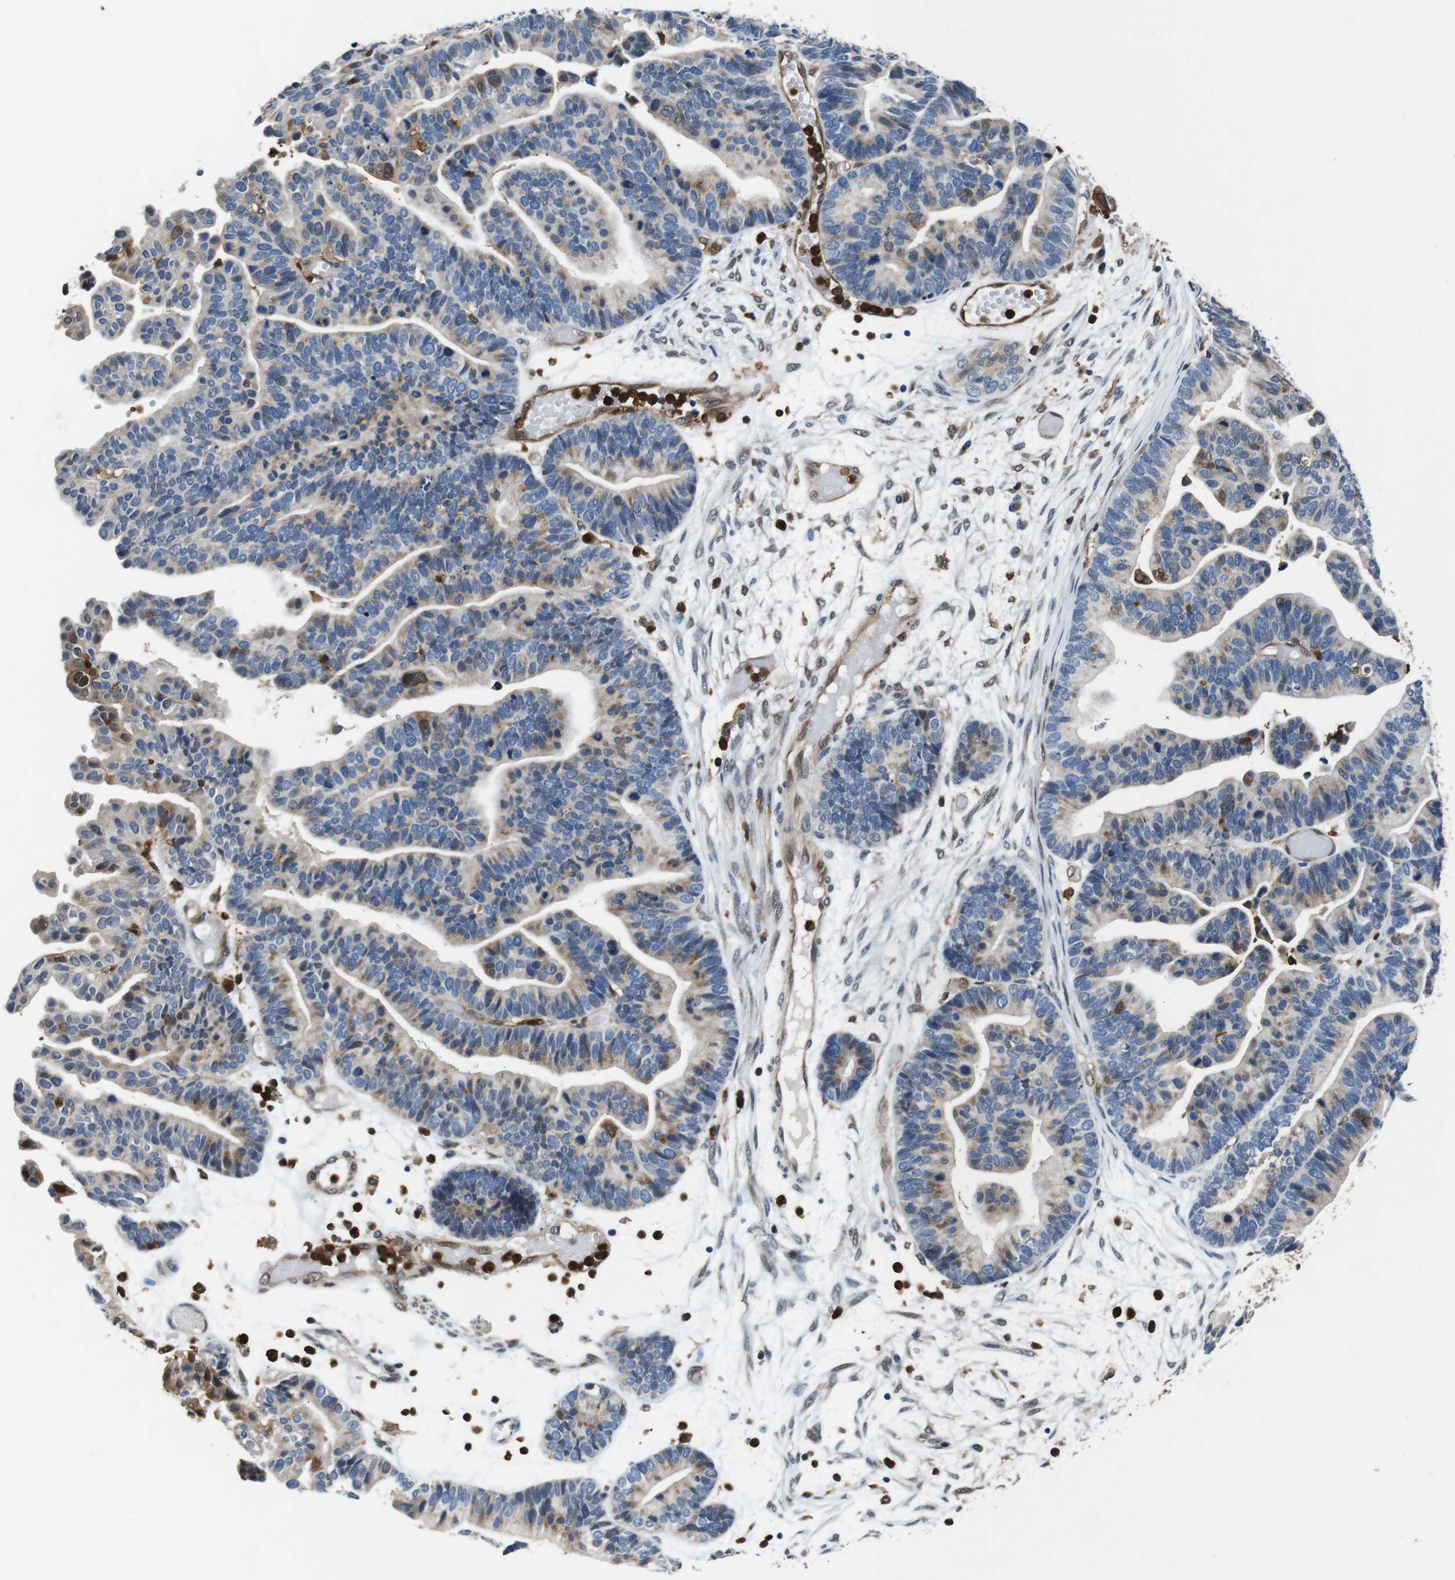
{"staining": {"intensity": "strong", "quantity": "<25%", "location": "cytoplasmic/membranous,nuclear"}, "tissue": "ovarian cancer", "cell_type": "Tumor cells", "image_type": "cancer", "snomed": [{"axis": "morphology", "description": "Cystadenocarcinoma, serous, NOS"}, {"axis": "topography", "description": "Ovary"}], "caption": "Serous cystadenocarcinoma (ovarian) stained with DAB immunohistochemistry demonstrates medium levels of strong cytoplasmic/membranous and nuclear staining in approximately <25% of tumor cells.", "gene": "ANXA1", "patient": {"sex": "female", "age": 56}}